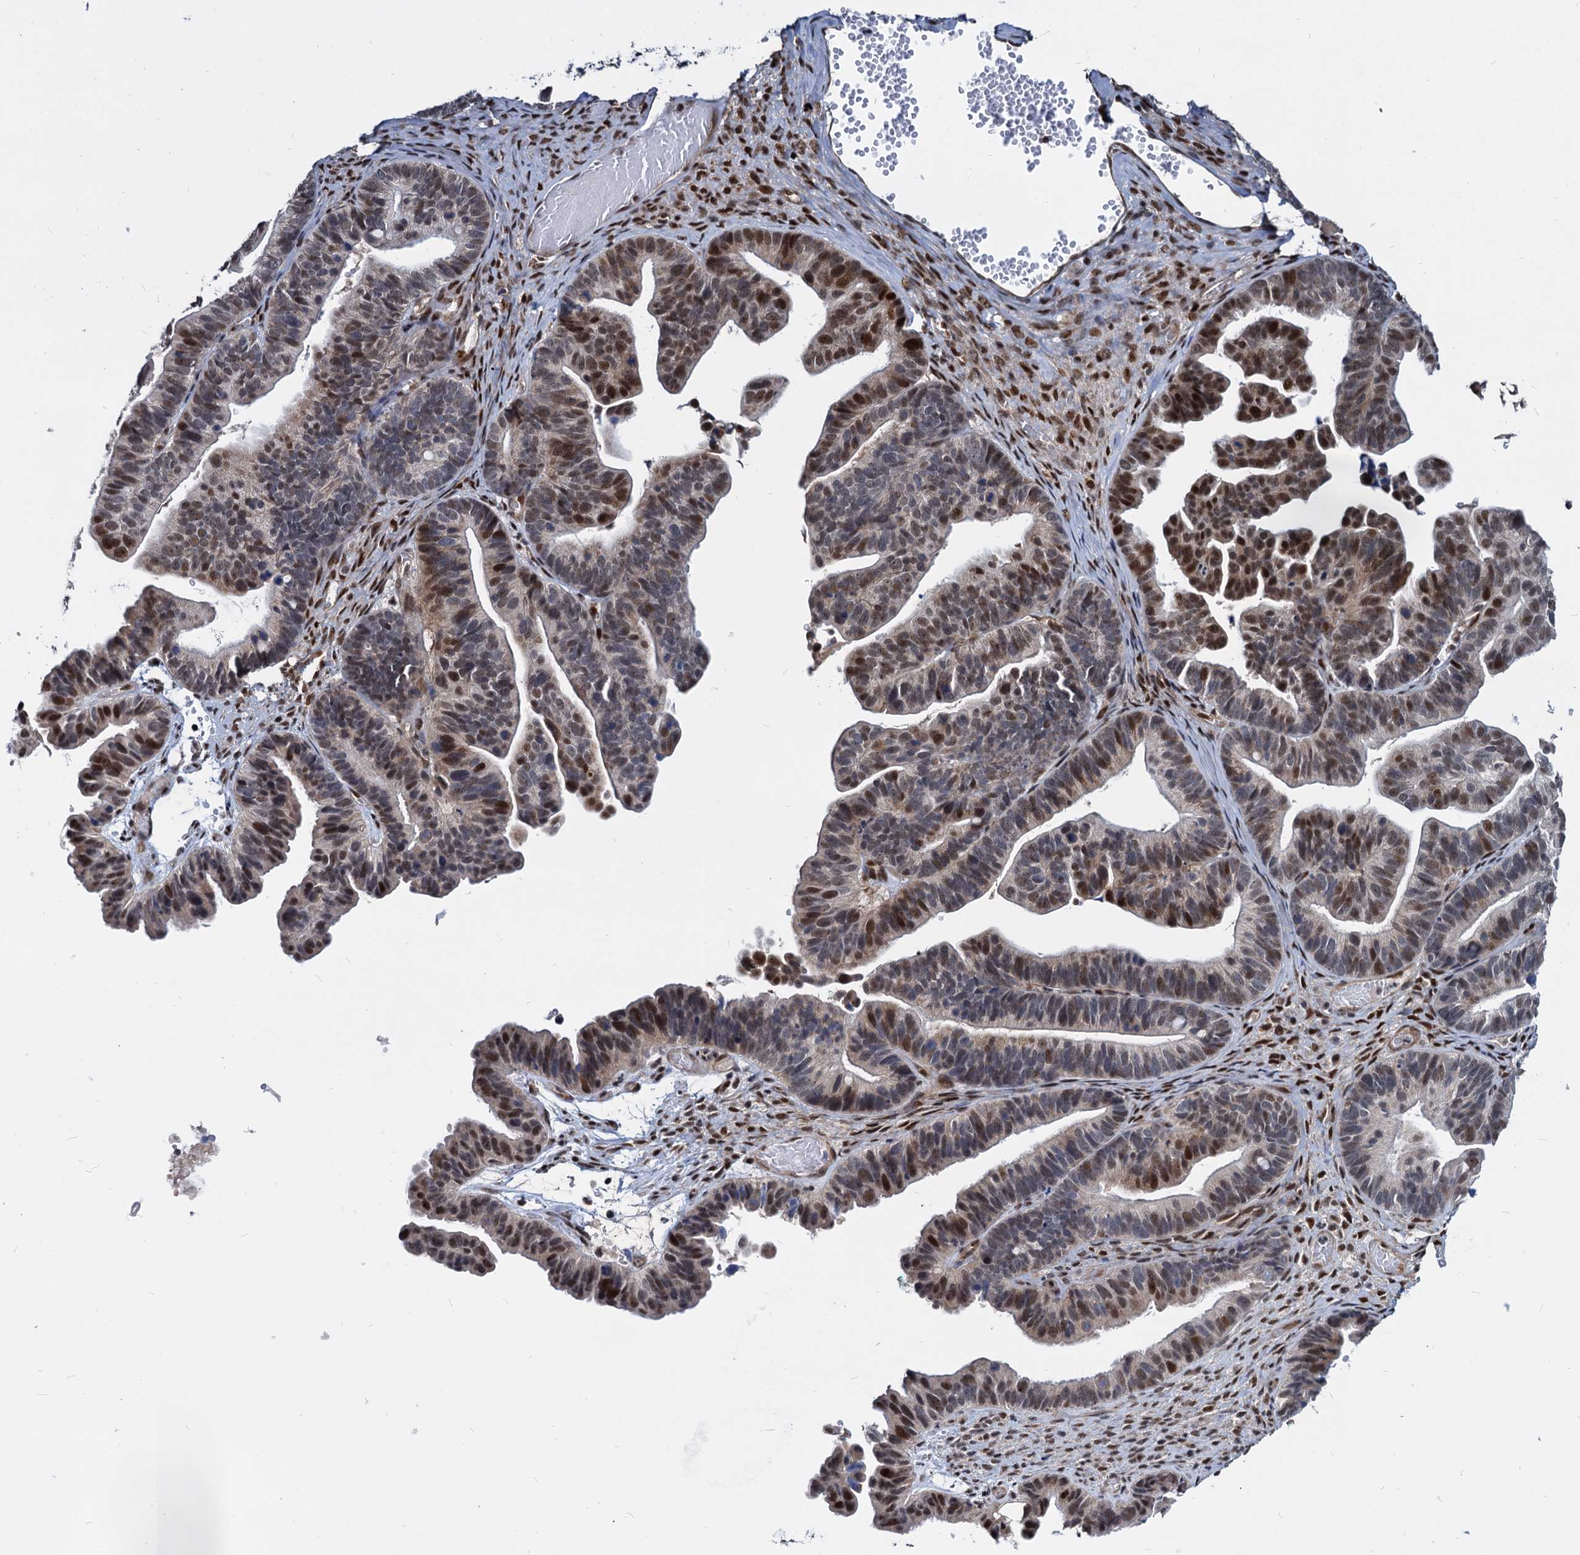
{"staining": {"intensity": "strong", "quantity": "25%-75%", "location": "nuclear"}, "tissue": "ovarian cancer", "cell_type": "Tumor cells", "image_type": "cancer", "snomed": [{"axis": "morphology", "description": "Cystadenocarcinoma, serous, NOS"}, {"axis": "topography", "description": "Ovary"}], "caption": "Ovarian cancer (serous cystadenocarcinoma) was stained to show a protein in brown. There is high levels of strong nuclear expression in approximately 25%-75% of tumor cells. (DAB (3,3'-diaminobenzidine) = brown stain, brightfield microscopy at high magnification).", "gene": "UBLCP1", "patient": {"sex": "female", "age": 56}}